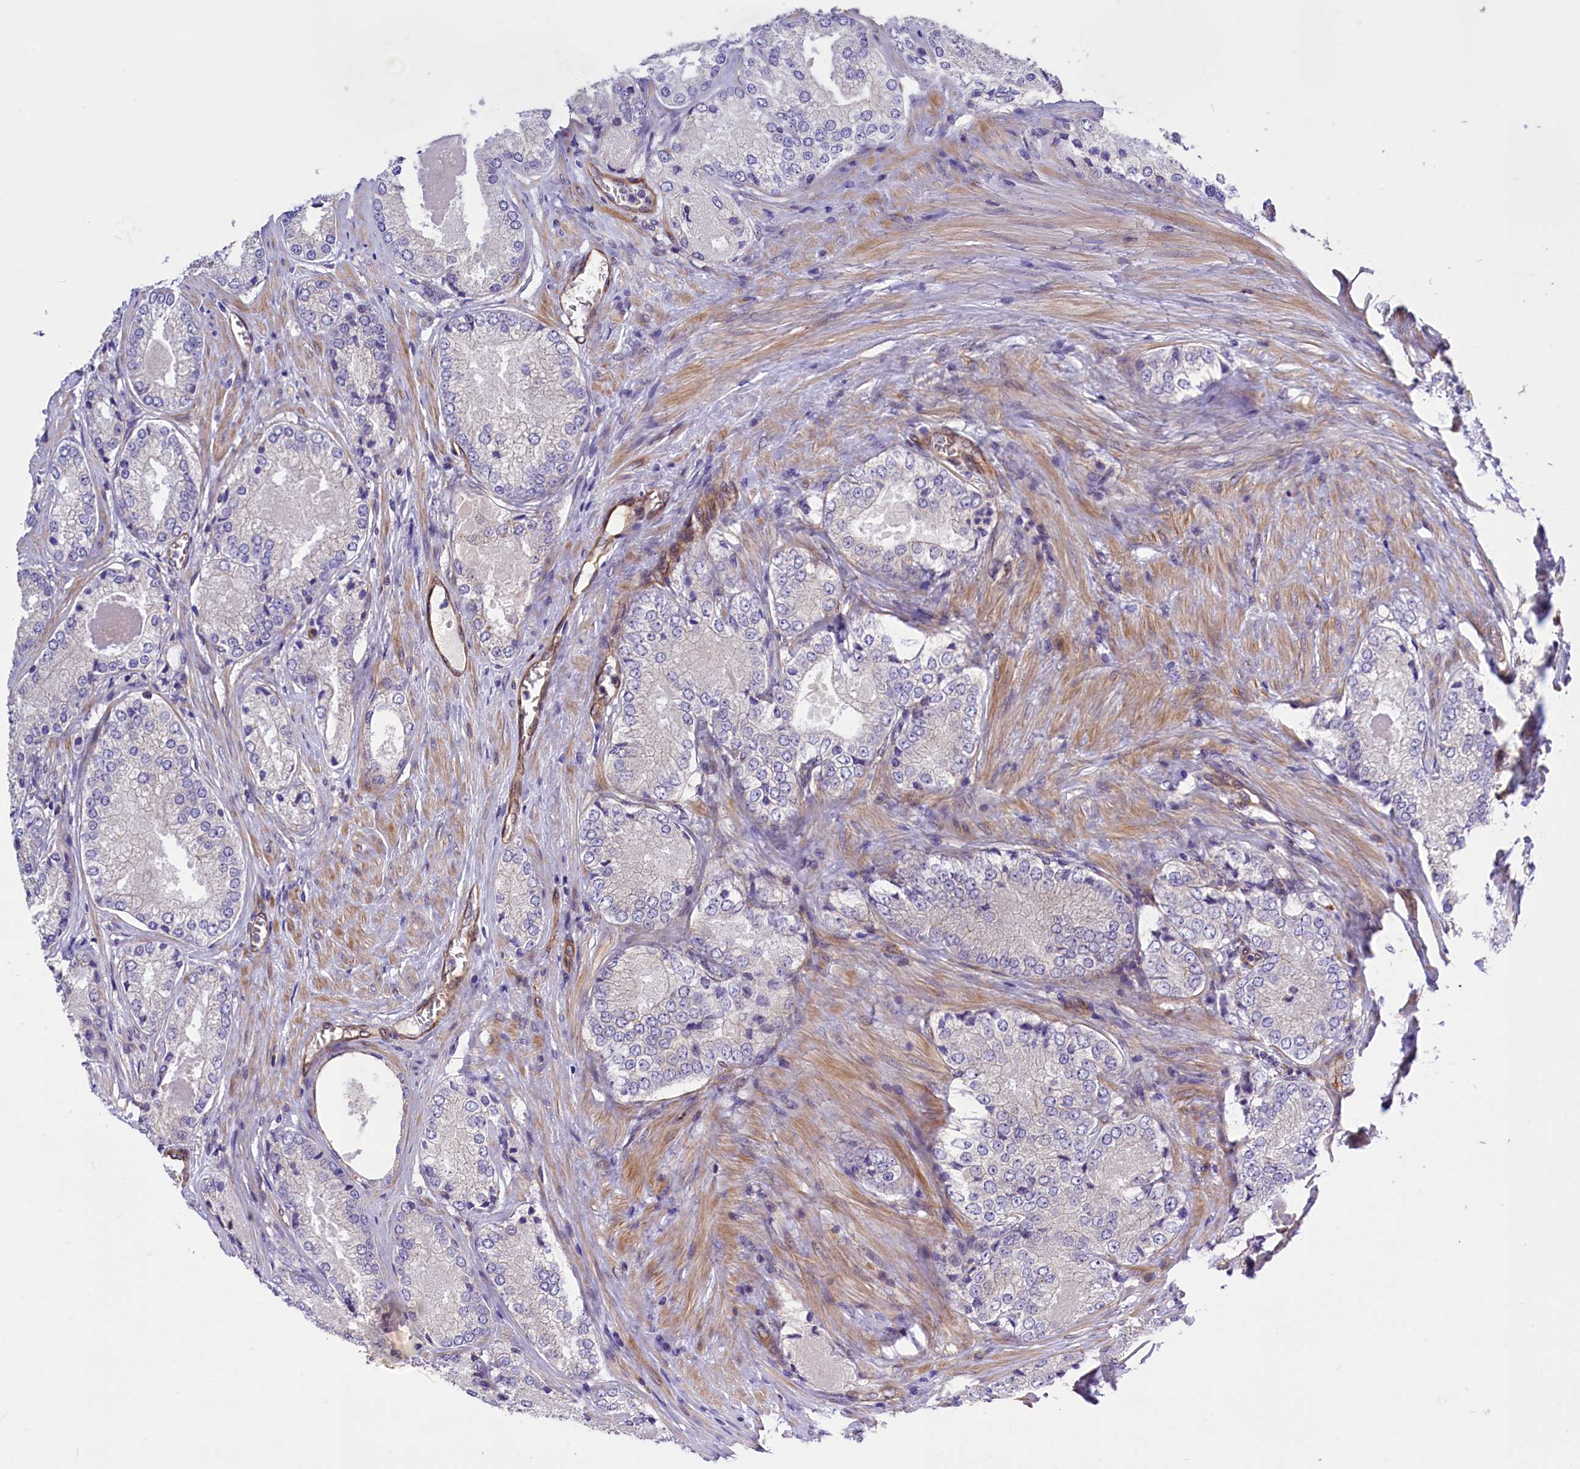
{"staining": {"intensity": "negative", "quantity": "none", "location": "none"}, "tissue": "prostate cancer", "cell_type": "Tumor cells", "image_type": "cancer", "snomed": [{"axis": "morphology", "description": "Adenocarcinoma, Low grade"}, {"axis": "topography", "description": "Prostate"}], "caption": "Prostate low-grade adenocarcinoma was stained to show a protein in brown. There is no significant positivity in tumor cells.", "gene": "MED20", "patient": {"sex": "male", "age": 68}}